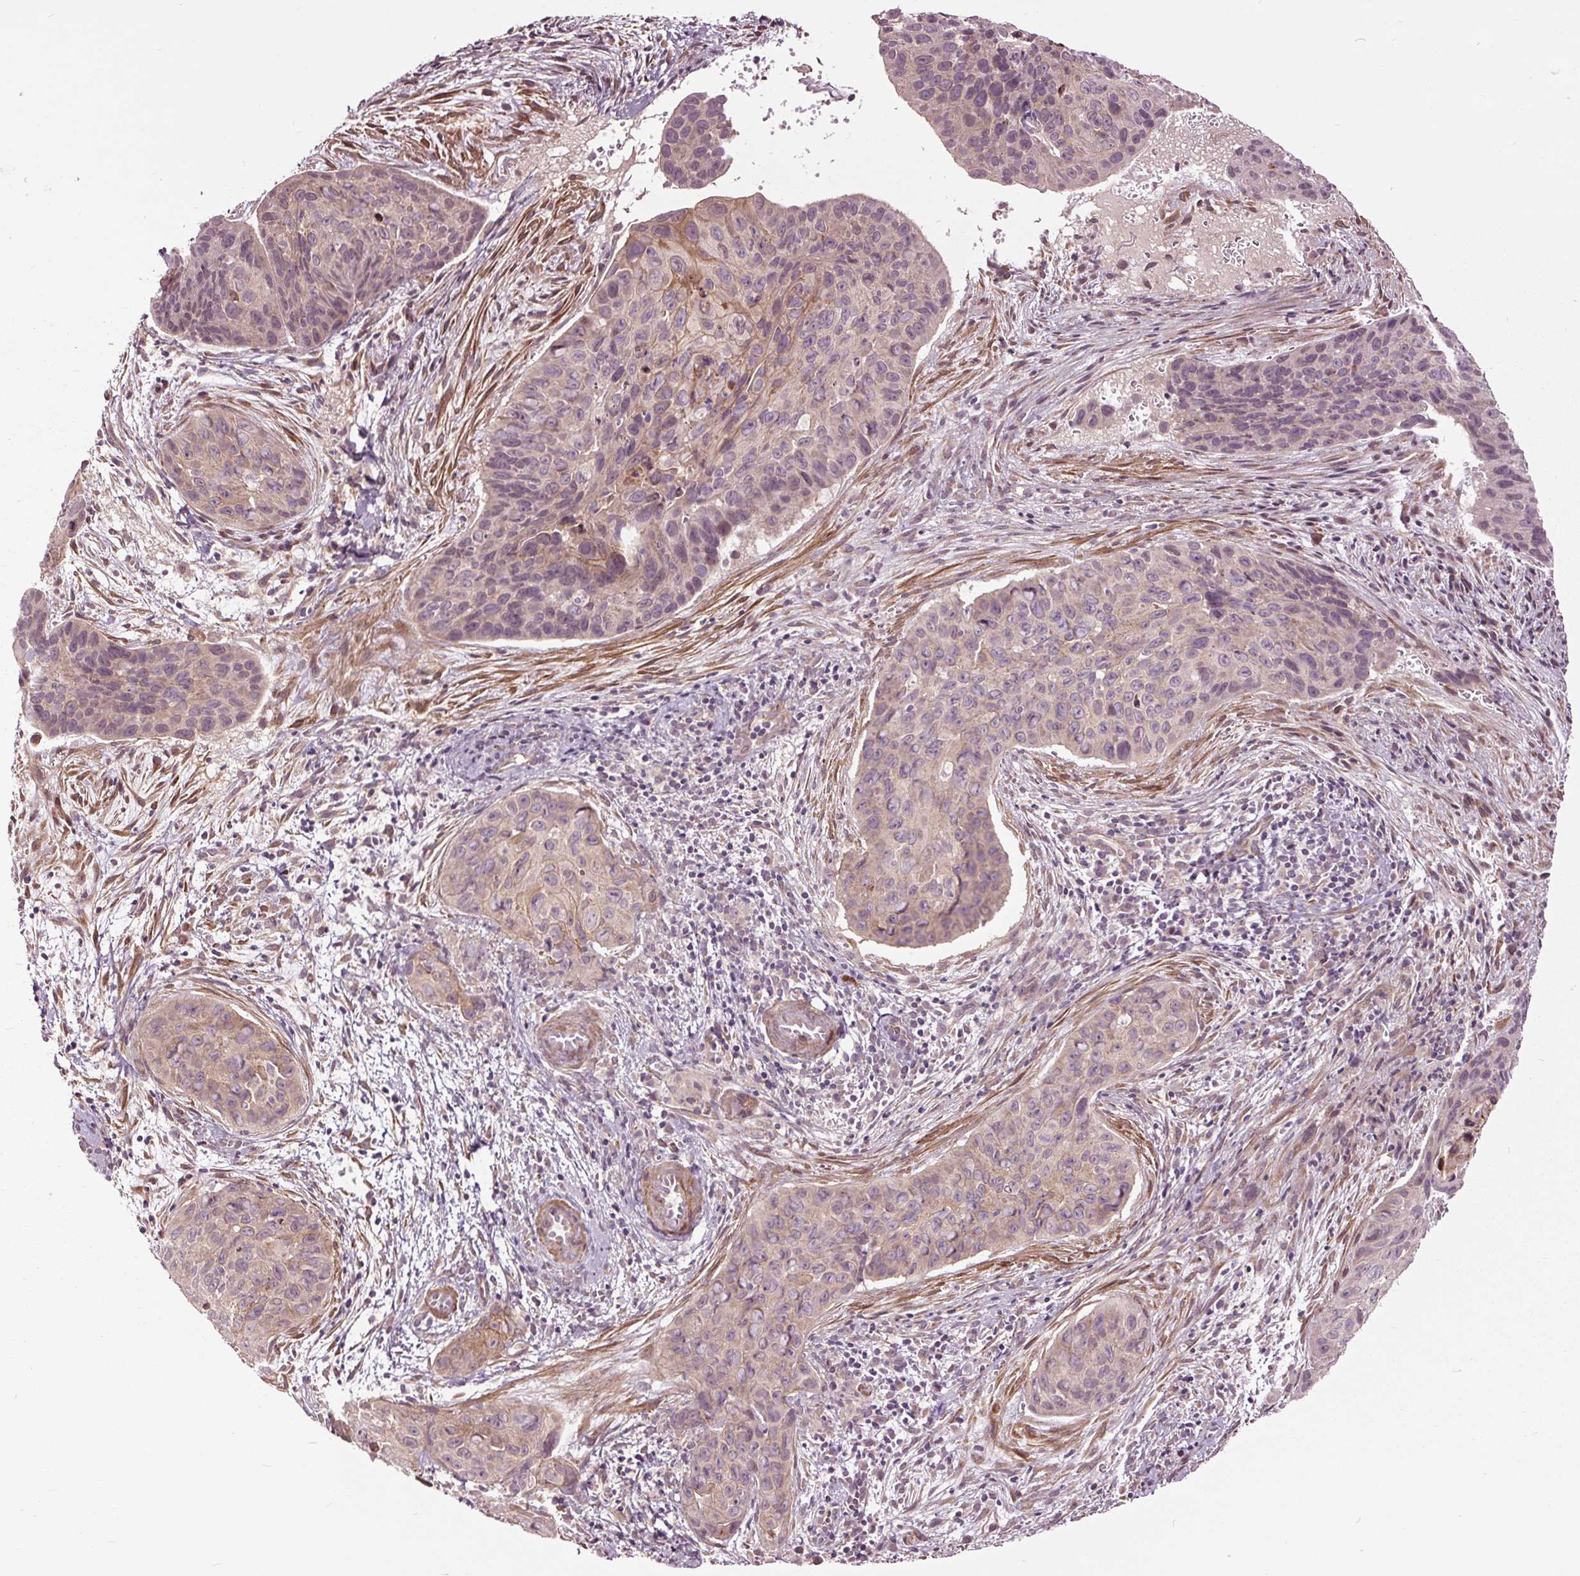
{"staining": {"intensity": "moderate", "quantity": "<25%", "location": "cytoplasmic/membranous"}, "tissue": "cervical cancer", "cell_type": "Tumor cells", "image_type": "cancer", "snomed": [{"axis": "morphology", "description": "Squamous cell carcinoma, NOS"}, {"axis": "topography", "description": "Cervix"}], "caption": "Human cervical cancer stained for a protein (brown) demonstrates moderate cytoplasmic/membranous positive positivity in about <25% of tumor cells.", "gene": "HAUS5", "patient": {"sex": "female", "age": 35}}